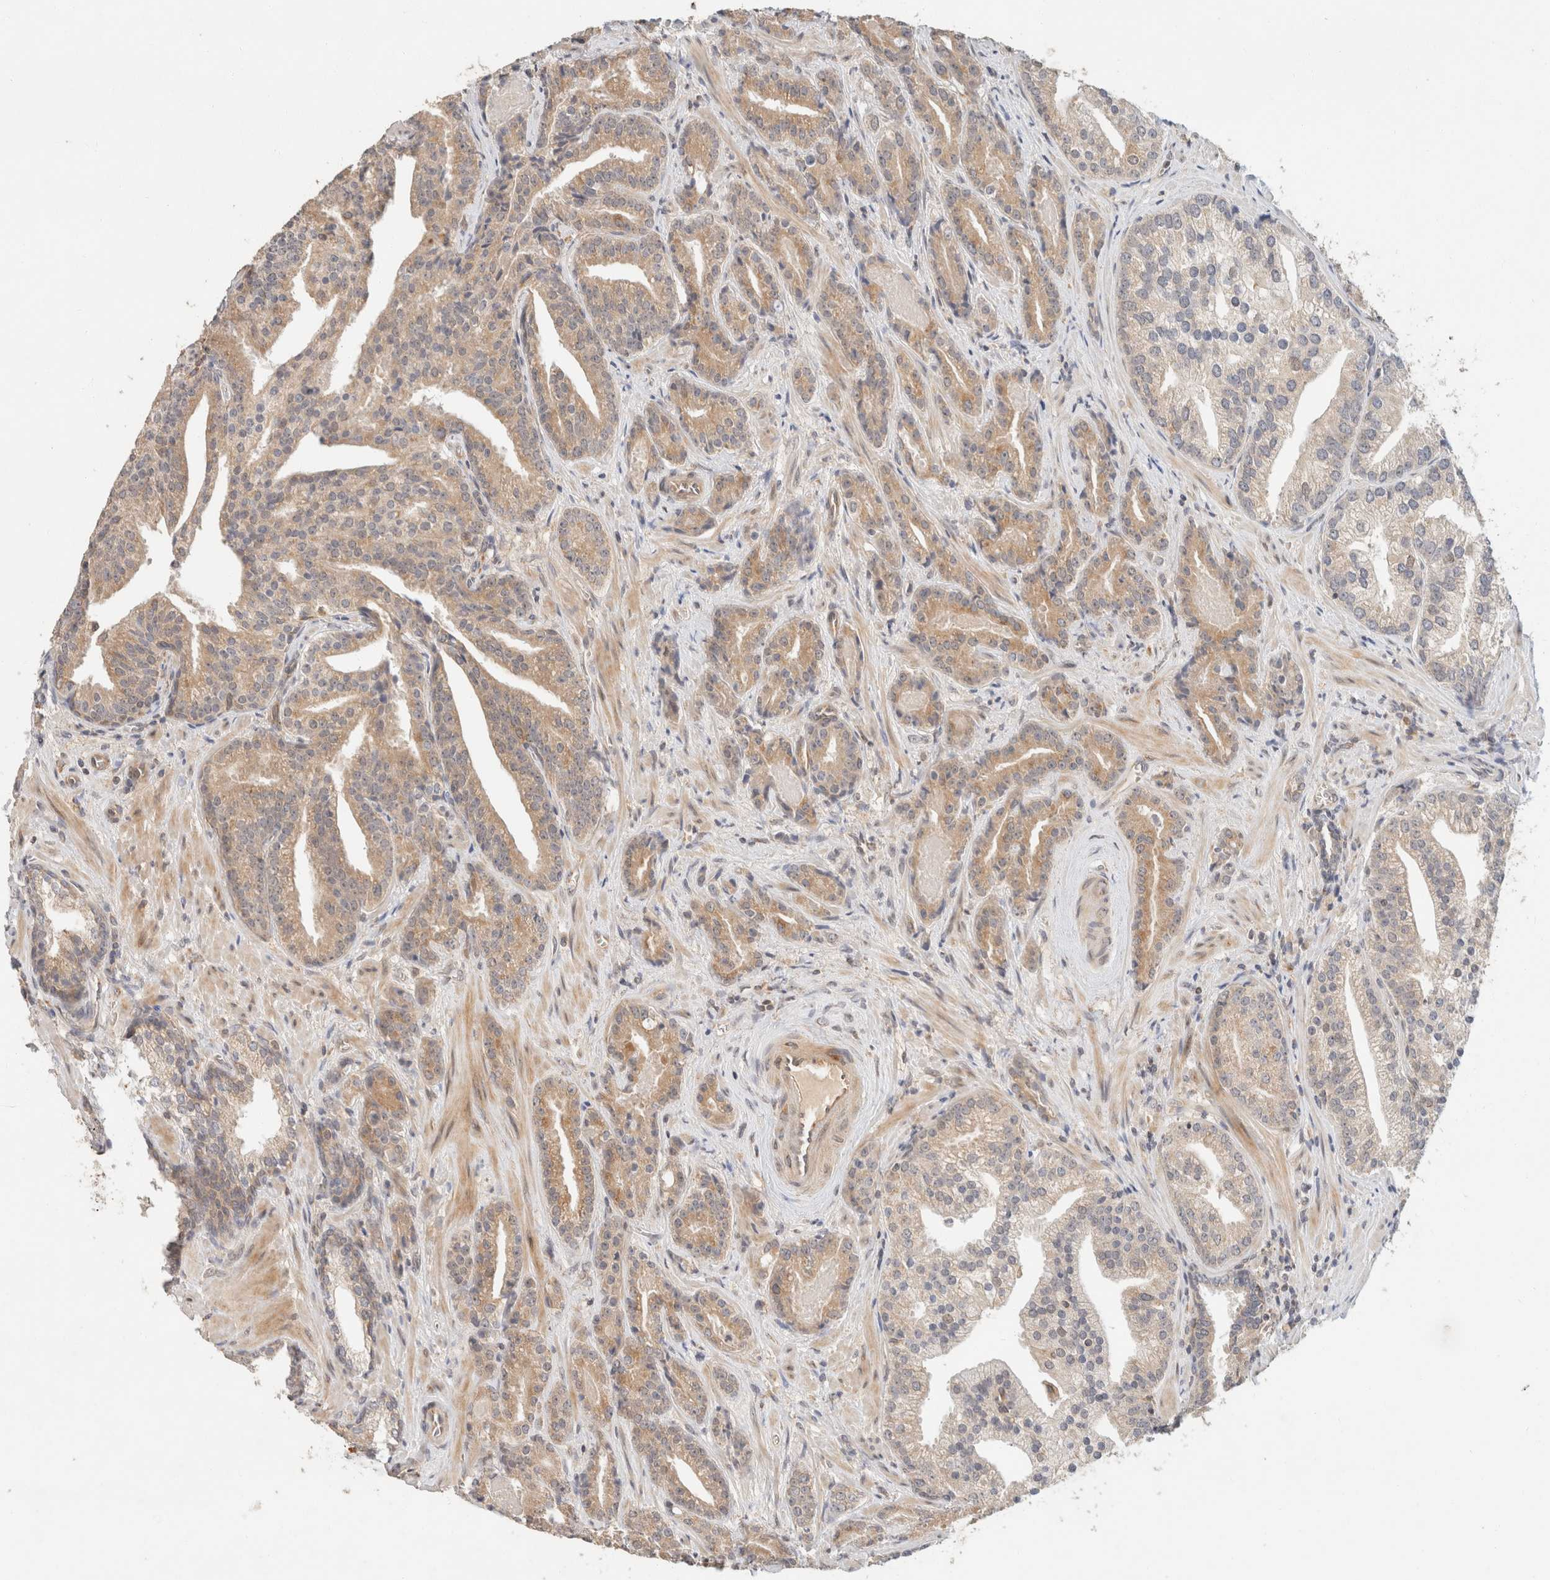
{"staining": {"intensity": "weak", "quantity": ">75%", "location": "cytoplasmic/membranous"}, "tissue": "prostate cancer", "cell_type": "Tumor cells", "image_type": "cancer", "snomed": [{"axis": "morphology", "description": "Adenocarcinoma, Low grade"}, {"axis": "topography", "description": "Prostate"}], "caption": "Protein staining of prostate adenocarcinoma (low-grade) tissue reveals weak cytoplasmic/membranous positivity in approximately >75% of tumor cells. (DAB IHC, brown staining for protein, blue staining for nuclei).", "gene": "TACC1", "patient": {"sex": "male", "age": 67}}